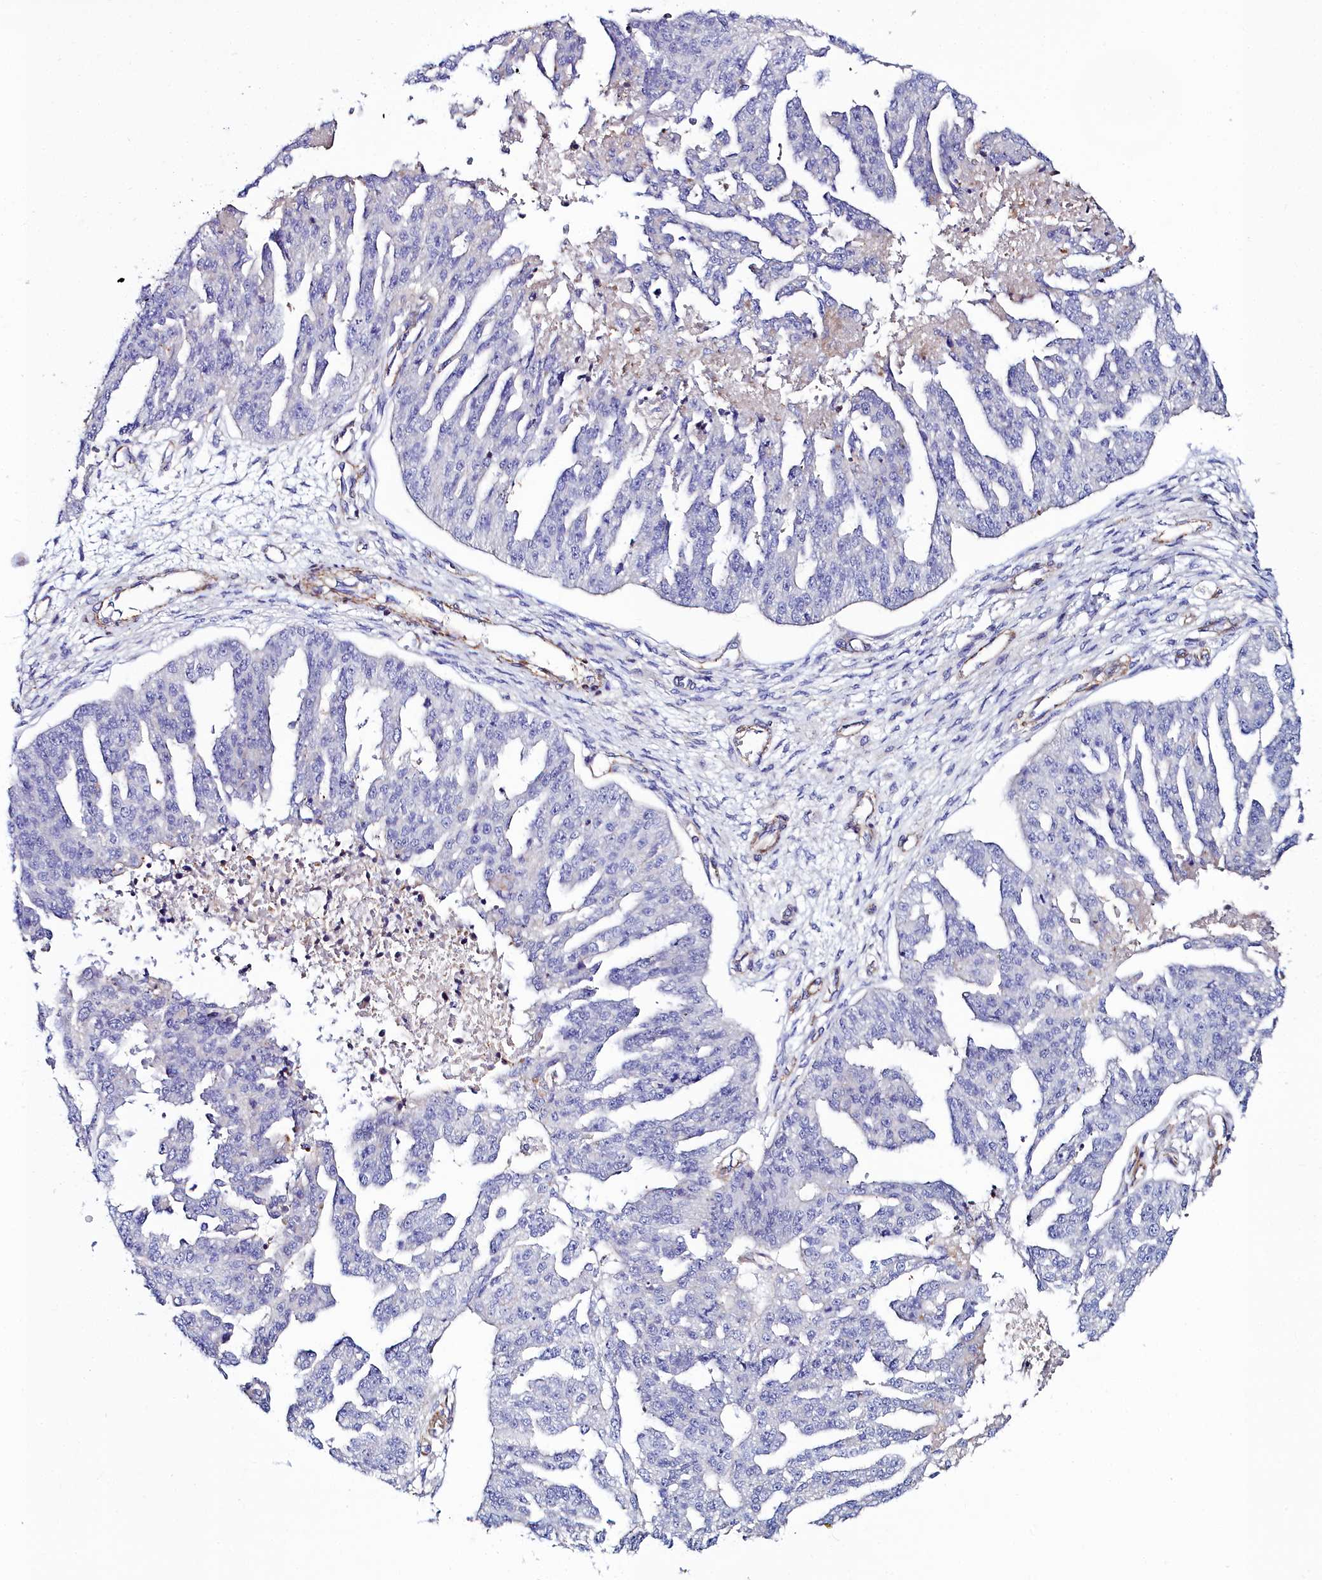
{"staining": {"intensity": "negative", "quantity": "none", "location": "none"}, "tissue": "ovarian cancer", "cell_type": "Tumor cells", "image_type": "cancer", "snomed": [{"axis": "morphology", "description": "Cystadenocarcinoma, serous, NOS"}, {"axis": "topography", "description": "Ovary"}], "caption": "The IHC histopathology image has no significant expression in tumor cells of ovarian cancer (serous cystadenocarcinoma) tissue. Nuclei are stained in blue.", "gene": "FADS3", "patient": {"sex": "female", "age": 58}}